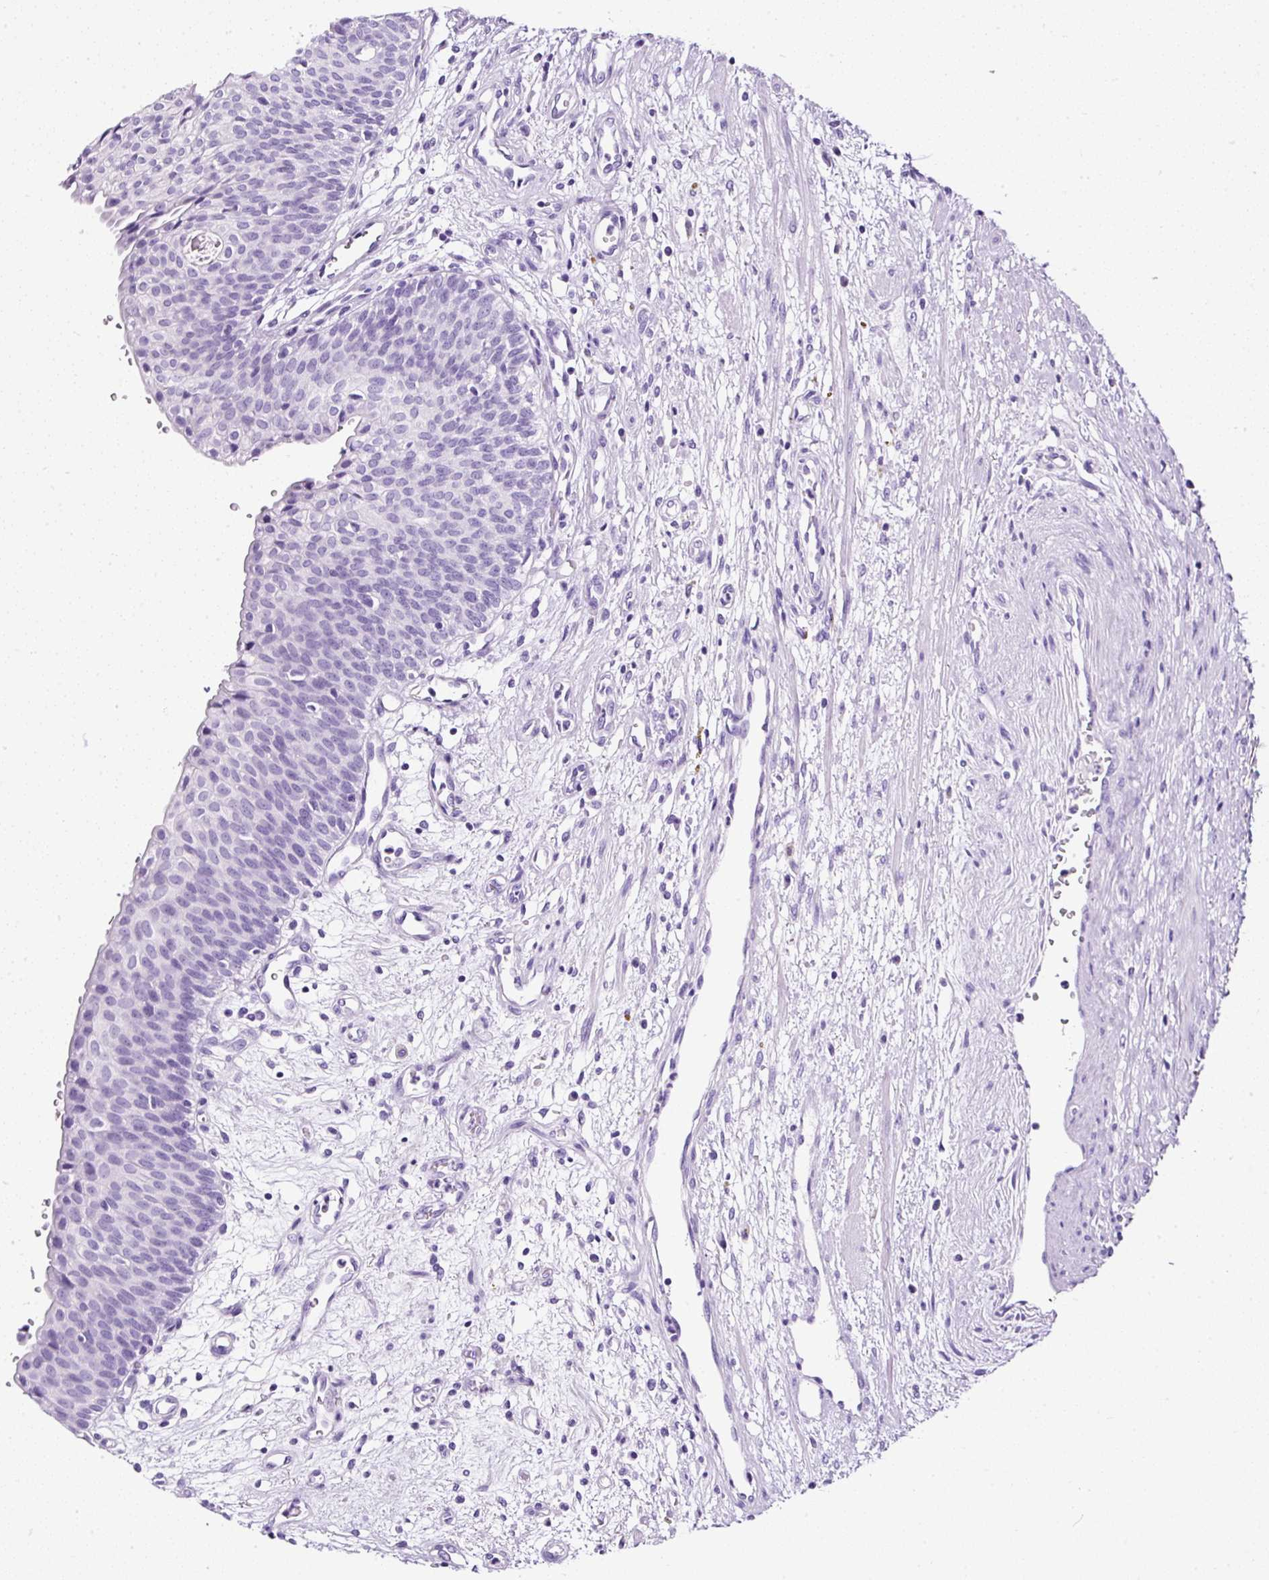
{"staining": {"intensity": "negative", "quantity": "none", "location": "none"}, "tissue": "urinary bladder", "cell_type": "Urothelial cells", "image_type": "normal", "snomed": [{"axis": "morphology", "description": "Normal tissue, NOS"}, {"axis": "topography", "description": "Urinary bladder"}], "caption": "Immunohistochemical staining of benign human urinary bladder exhibits no significant expression in urothelial cells. Brightfield microscopy of immunohistochemistry (IHC) stained with DAB (brown) and hematoxylin (blue), captured at high magnification.", "gene": "NTS", "patient": {"sex": "male", "age": 55}}